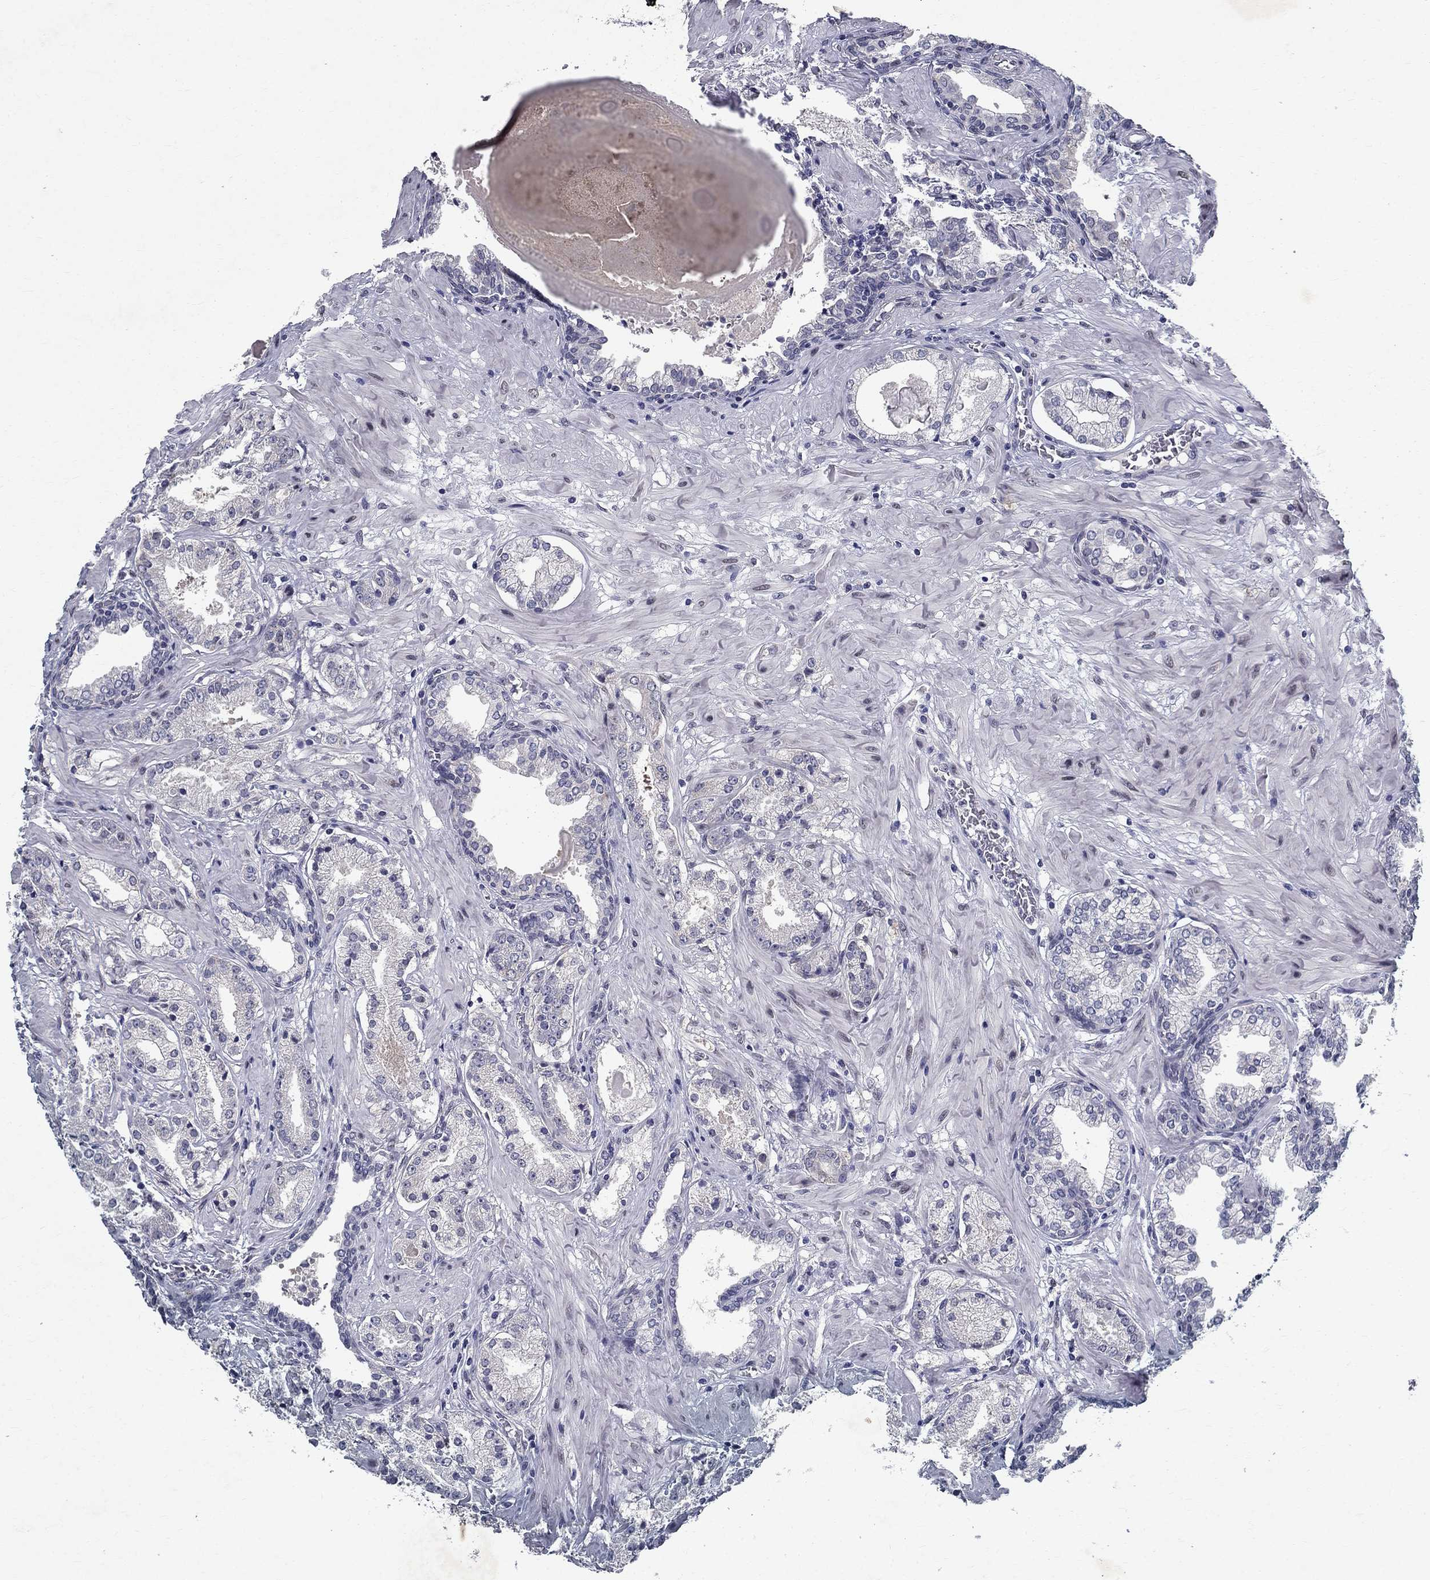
{"staining": {"intensity": "negative", "quantity": "none", "location": "none"}, "tissue": "prostate cancer", "cell_type": "Tumor cells", "image_type": "cancer", "snomed": [{"axis": "morphology", "description": "Adenocarcinoma, NOS"}, {"axis": "topography", "description": "Prostate and seminal vesicle, NOS"}, {"axis": "topography", "description": "Prostate"}], "caption": "Prostate adenocarcinoma was stained to show a protein in brown. There is no significant expression in tumor cells.", "gene": "RBFOX1", "patient": {"sex": "male", "age": 44}}